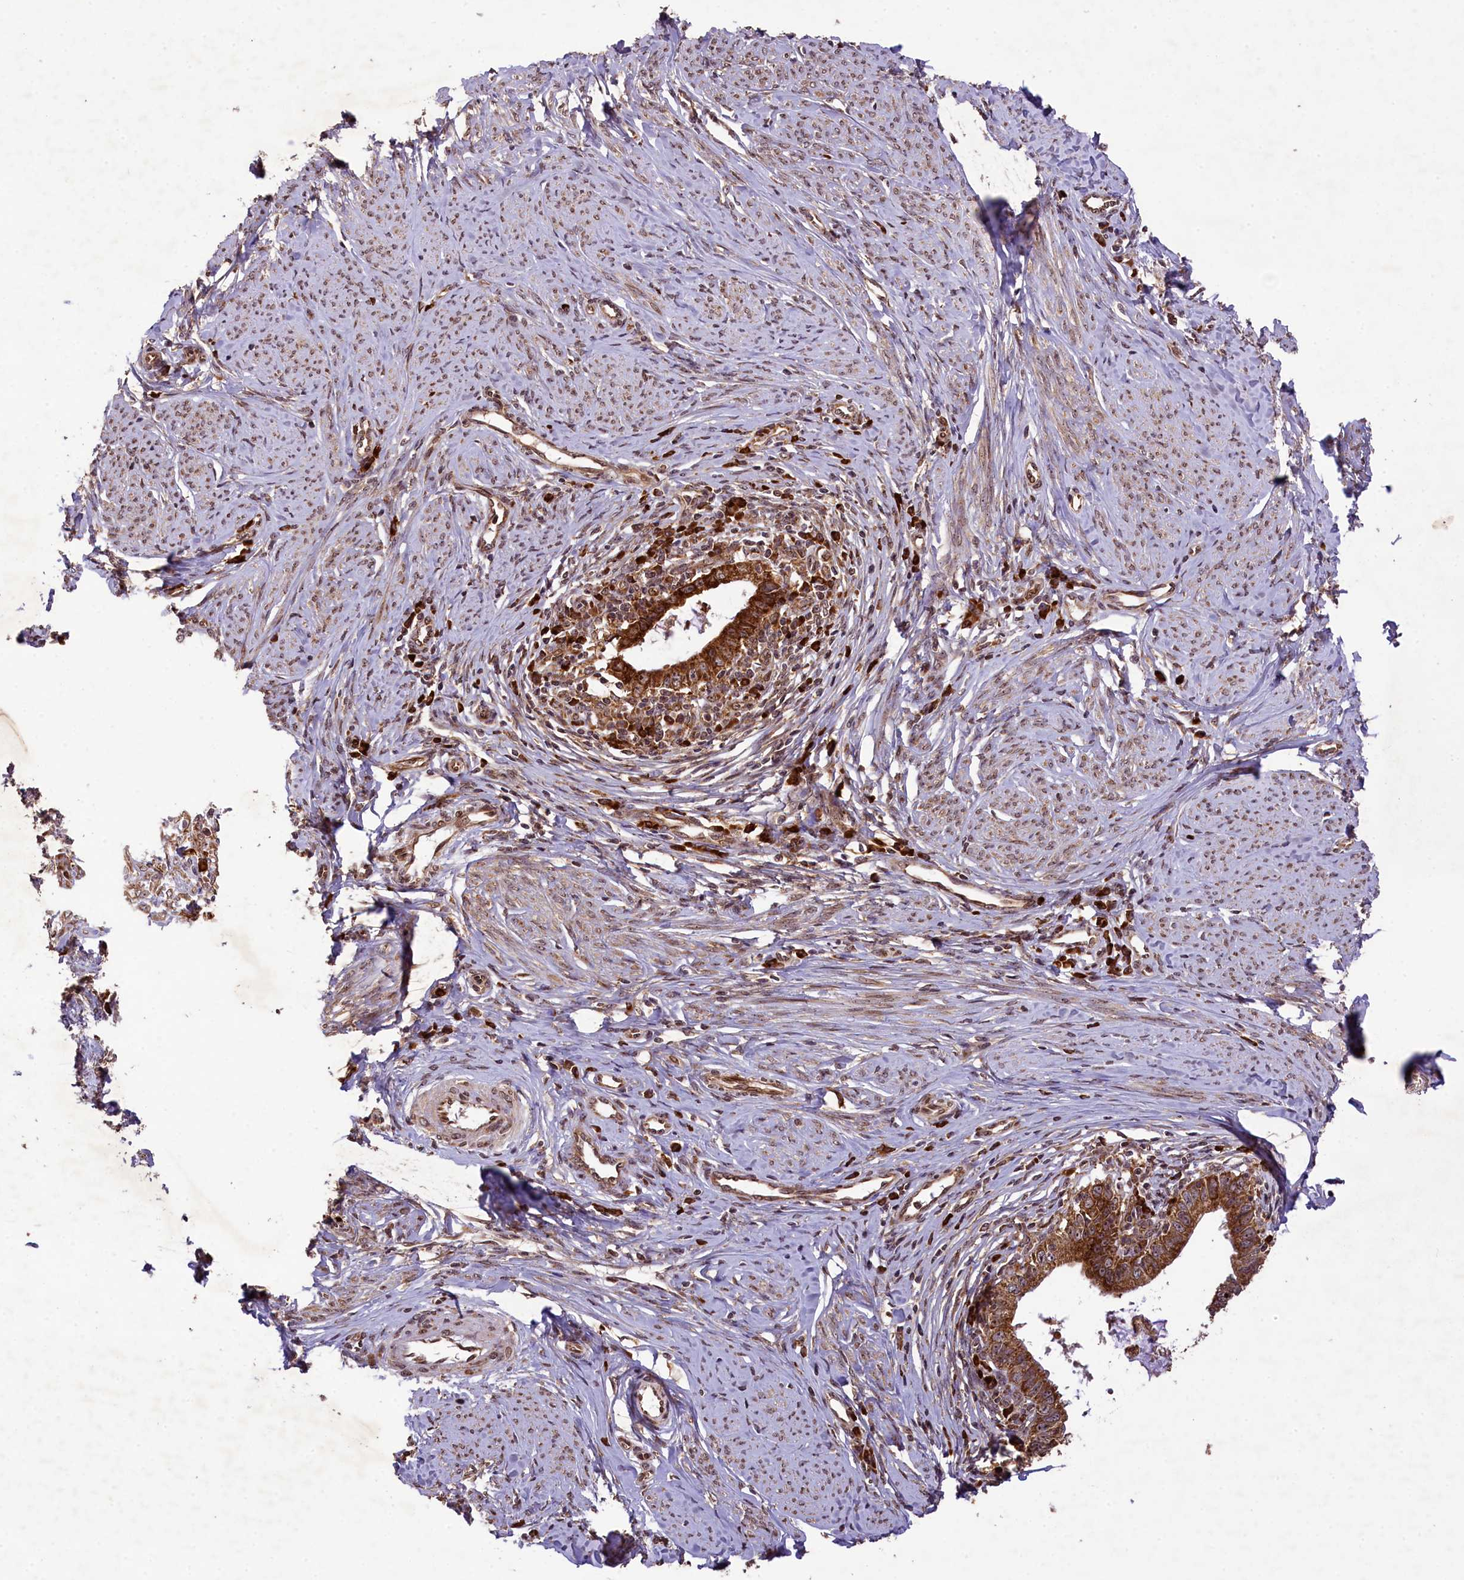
{"staining": {"intensity": "strong", "quantity": ">75%", "location": "cytoplasmic/membranous"}, "tissue": "cervical cancer", "cell_type": "Tumor cells", "image_type": "cancer", "snomed": [{"axis": "morphology", "description": "Adenocarcinoma, NOS"}, {"axis": "topography", "description": "Cervix"}], "caption": "Cervical cancer (adenocarcinoma) stained with a protein marker shows strong staining in tumor cells.", "gene": "LARP4", "patient": {"sex": "female", "age": 36}}